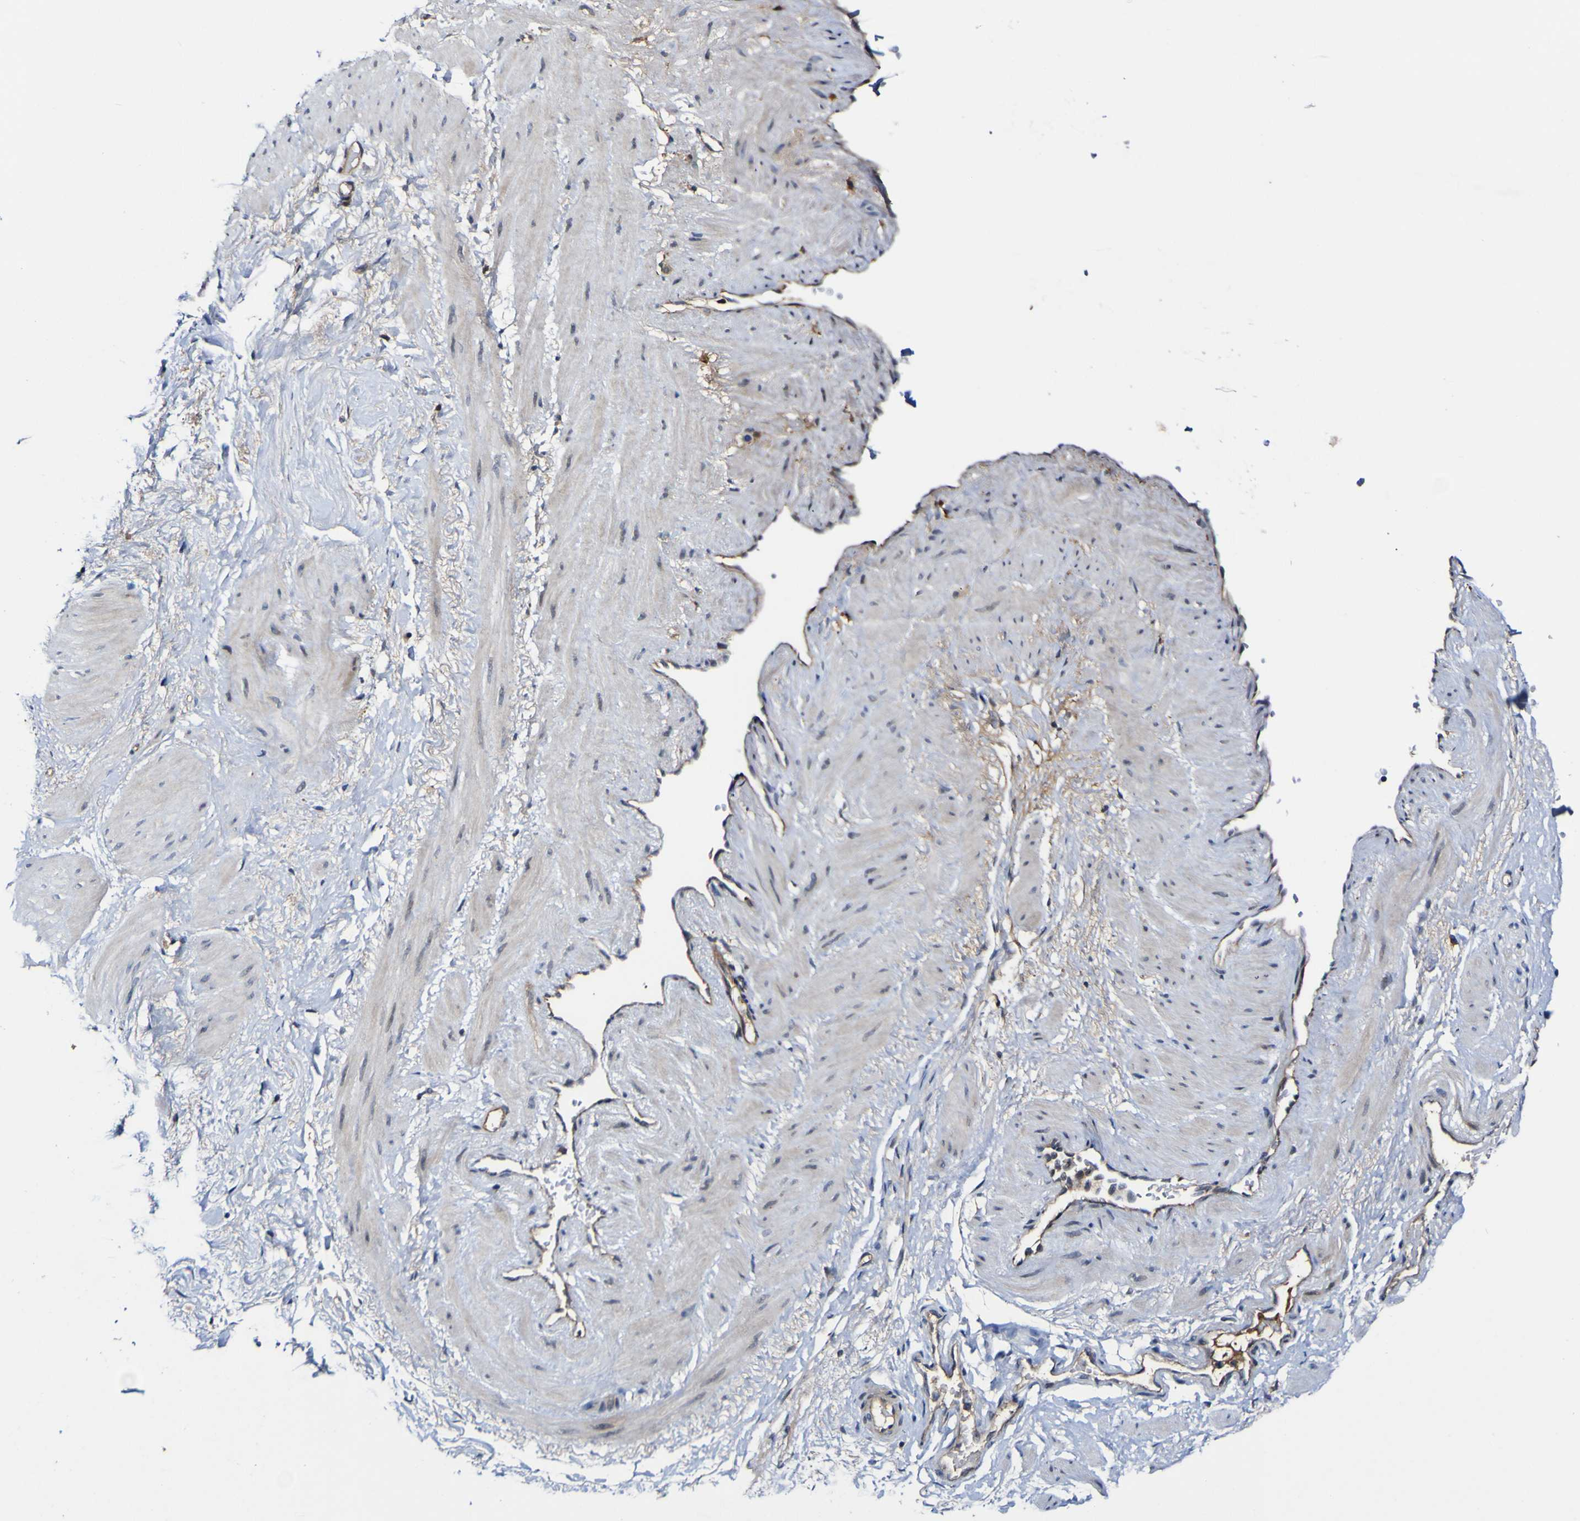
{"staining": {"intensity": "negative", "quantity": "none", "location": "none"}, "tissue": "adipose tissue", "cell_type": "Adipocytes", "image_type": "normal", "snomed": [{"axis": "morphology", "description": "Normal tissue, NOS"}, {"axis": "topography", "description": "Soft tissue"}, {"axis": "topography", "description": "Vascular tissue"}], "caption": "The histopathology image reveals no staining of adipocytes in normal adipose tissue.", "gene": "CCL2", "patient": {"sex": "female", "age": 35}}